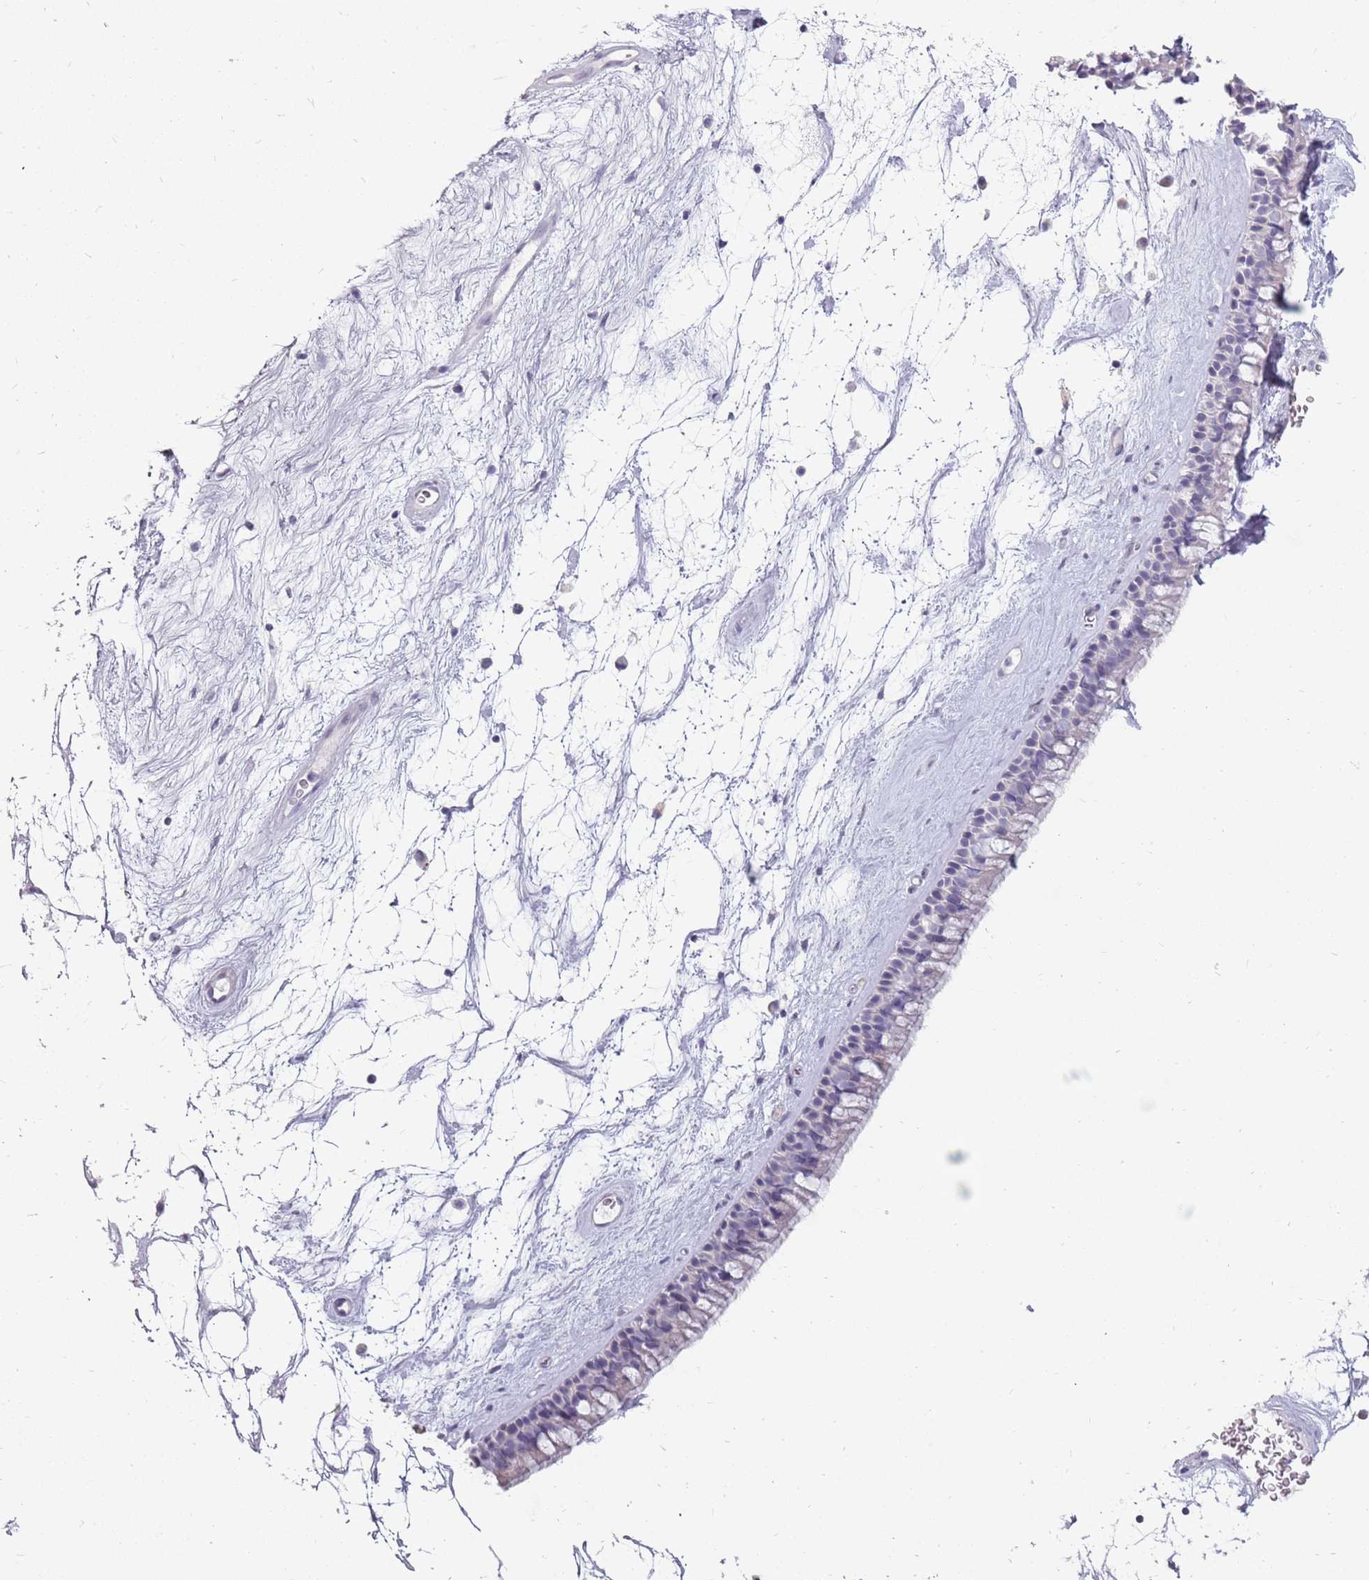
{"staining": {"intensity": "negative", "quantity": "none", "location": "none"}, "tissue": "nasopharynx", "cell_type": "Respiratory epithelial cells", "image_type": "normal", "snomed": [{"axis": "morphology", "description": "Normal tissue, NOS"}, {"axis": "topography", "description": "Nasopharynx"}], "caption": "Nasopharynx stained for a protein using immunohistochemistry displays no staining respiratory epithelial cells.", "gene": "DDX4", "patient": {"sex": "male", "age": 64}}